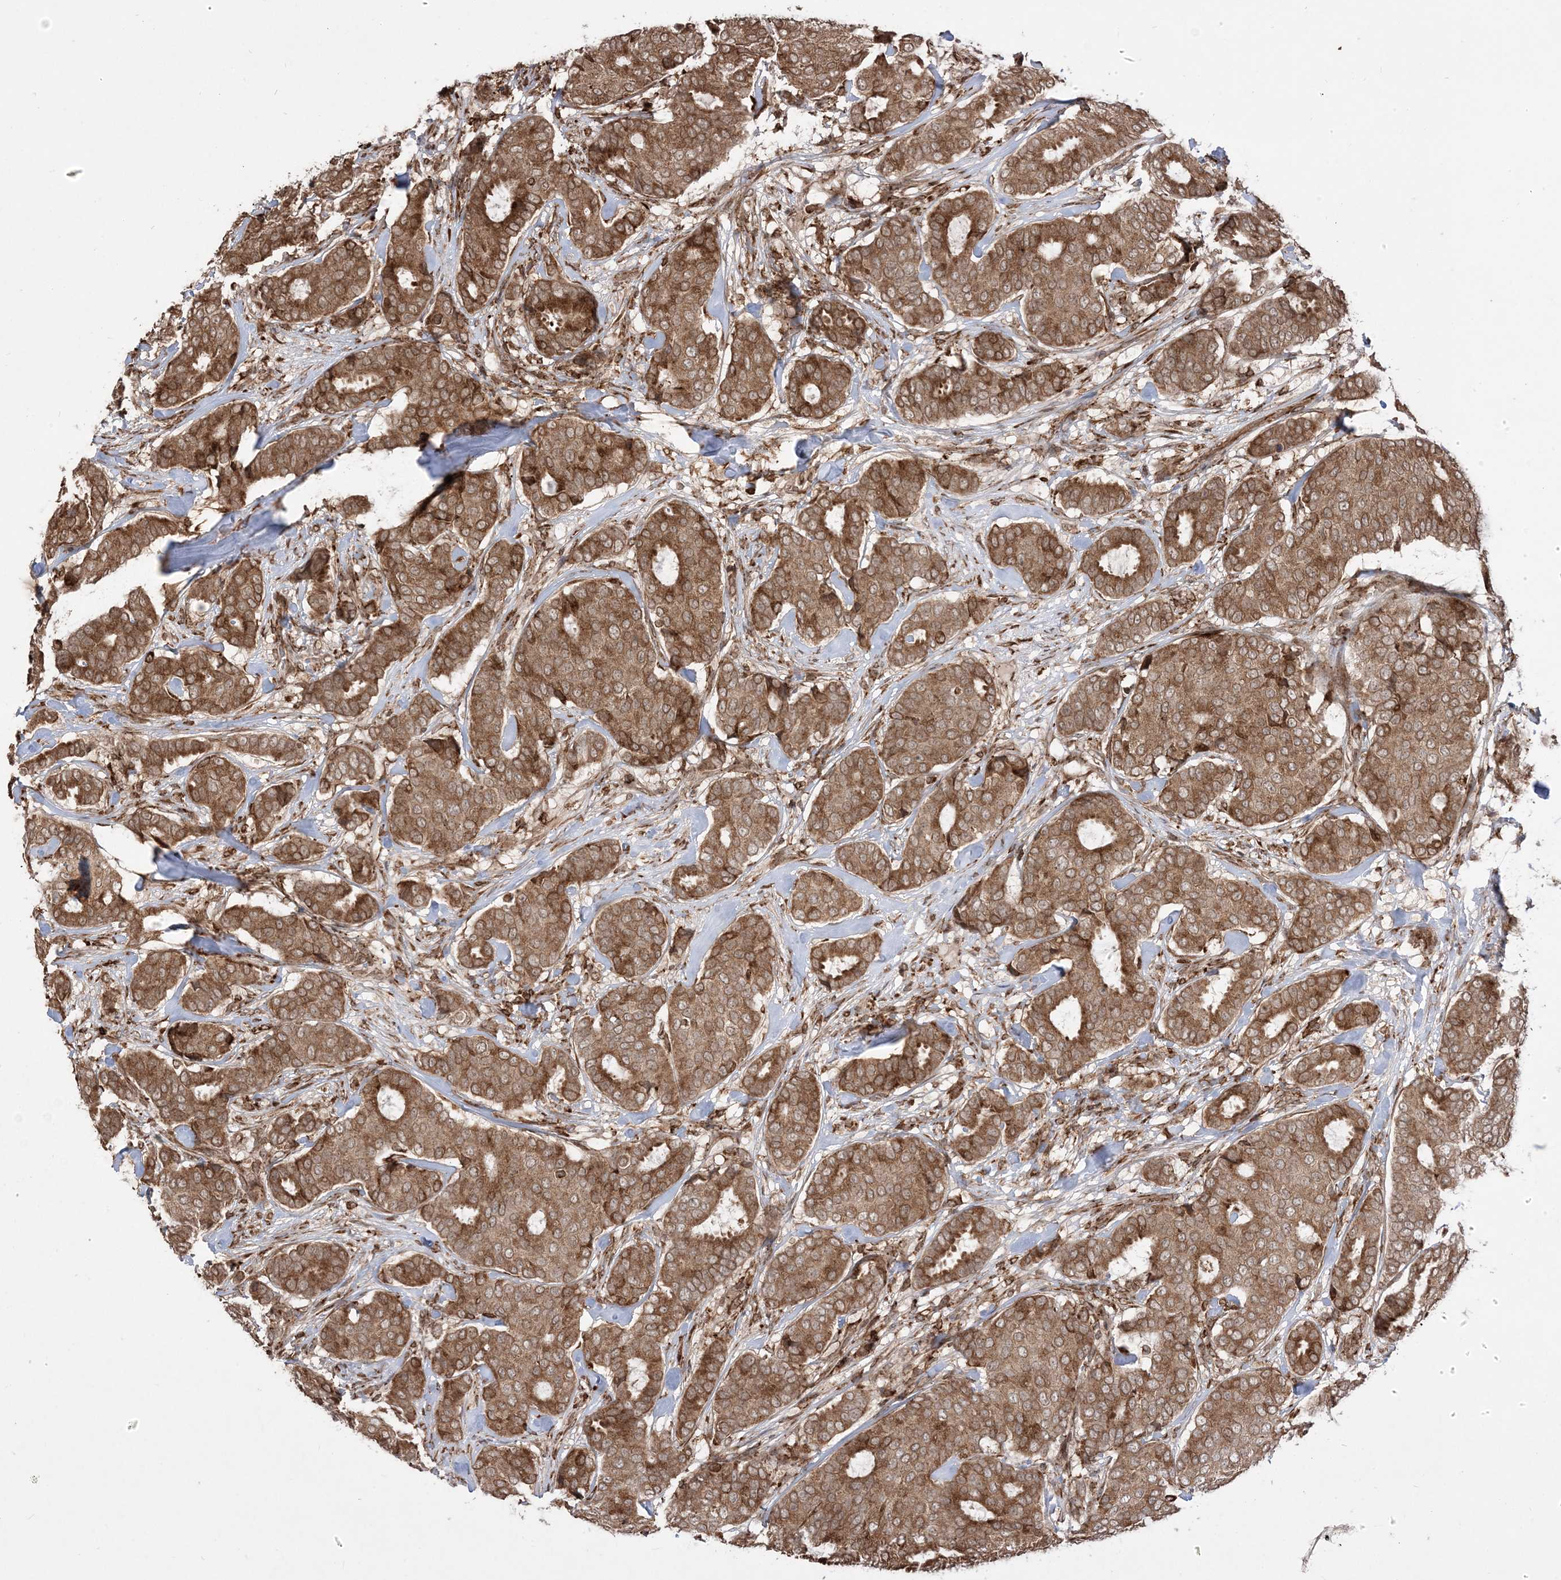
{"staining": {"intensity": "moderate", "quantity": ">75%", "location": "cytoplasmic/membranous"}, "tissue": "breast cancer", "cell_type": "Tumor cells", "image_type": "cancer", "snomed": [{"axis": "morphology", "description": "Duct carcinoma"}, {"axis": "topography", "description": "Breast"}], "caption": "Protein staining reveals moderate cytoplasmic/membranous positivity in approximately >75% of tumor cells in breast infiltrating ductal carcinoma.", "gene": "EPC2", "patient": {"sex": "female", "age": 75}}